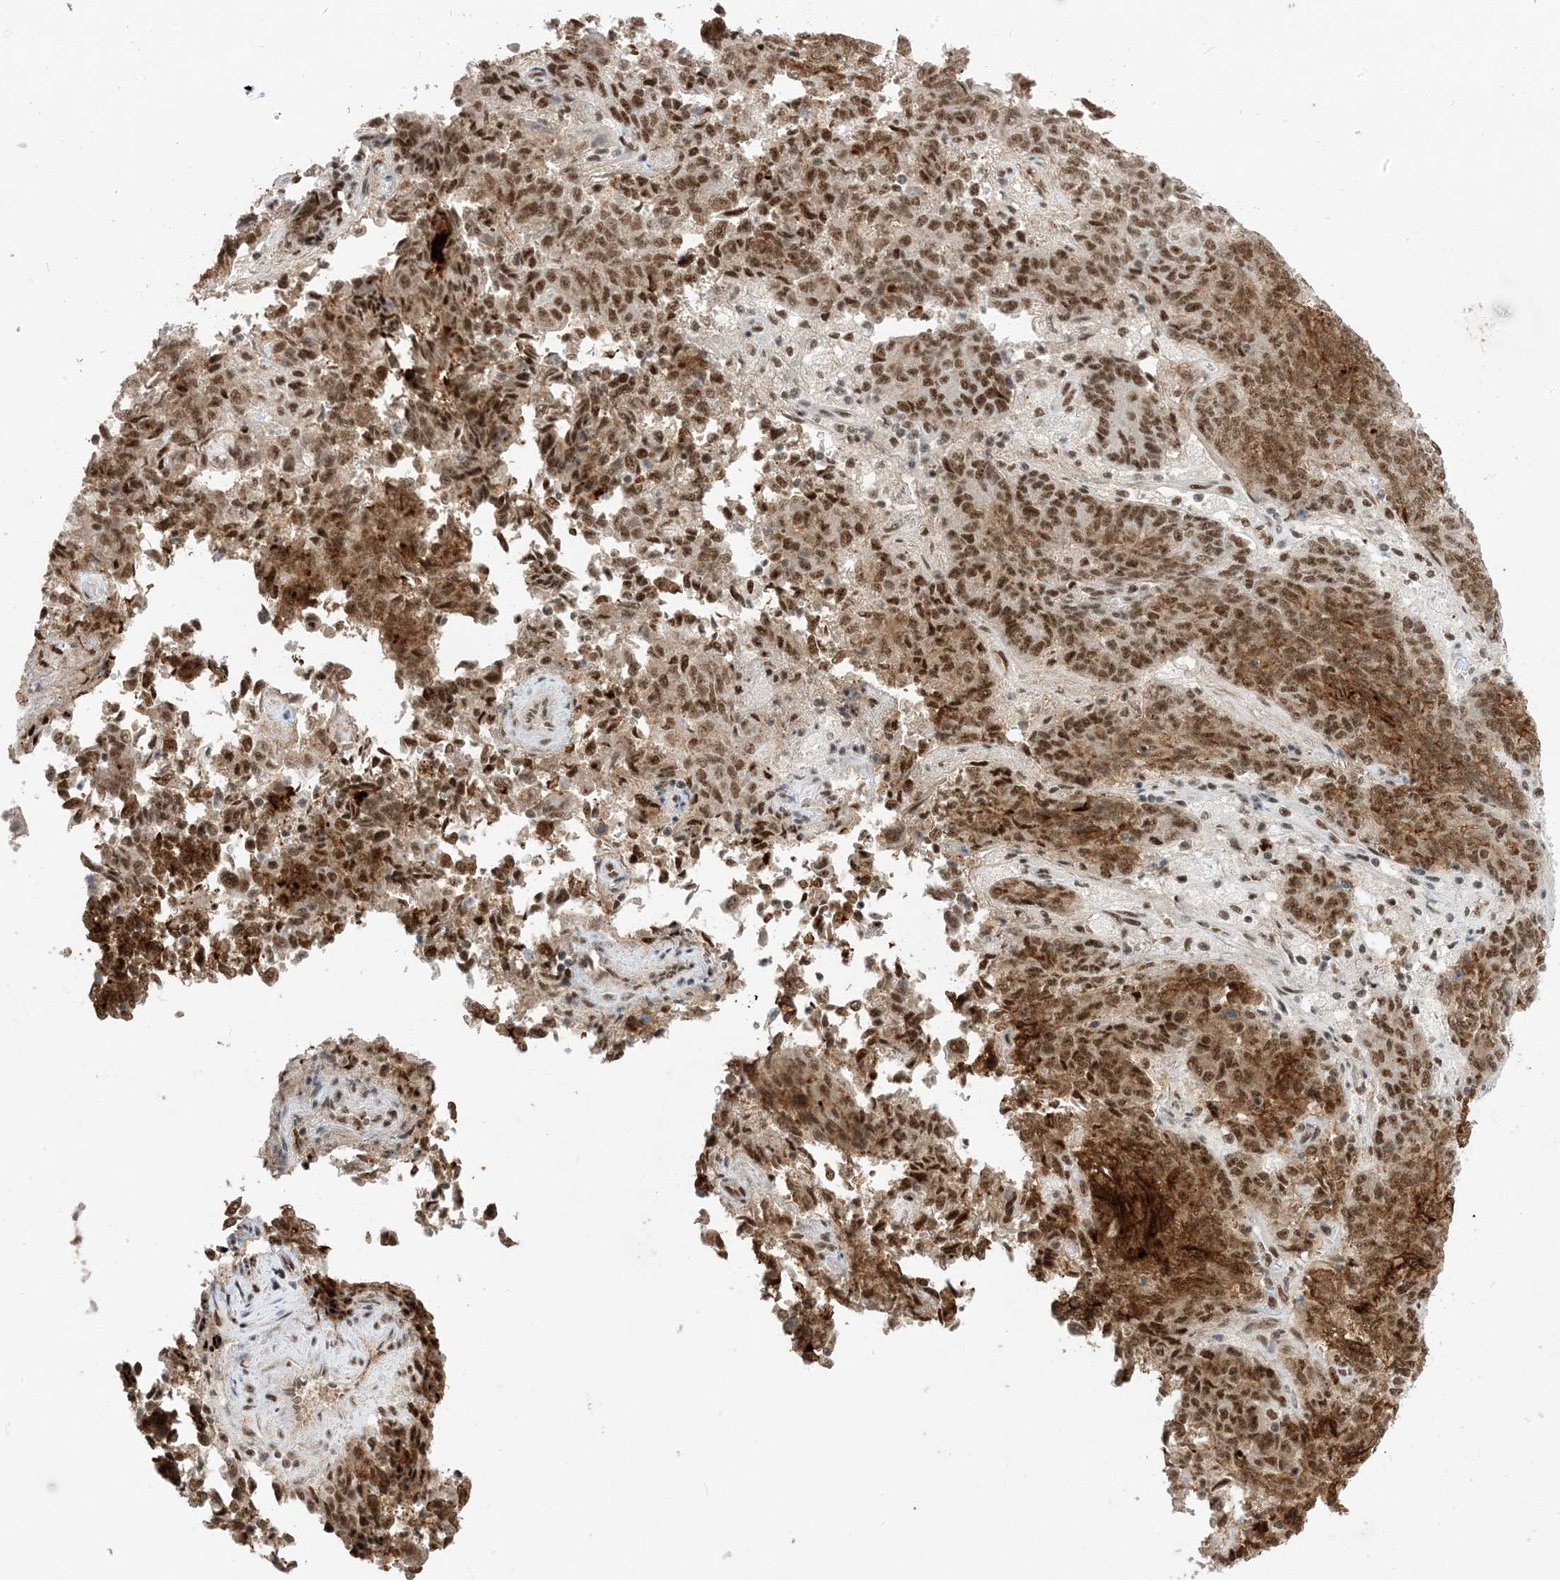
{"staining": {"intensity": "strong", "quantity": ">75%", "location": "cytoplasmic/membranous,nuclear"}, "tissue": "endometrial cancer", "cell_type": "Tumor cells", "image_type": "cancer", "snomed": [{"axis": "morphology", "description": "Adenocarcinoma, NOS"}, {"axis": "topography", "description": "Endometrium"}], "caption": "Protein analysis of adenocarcinoma (endometrial) tissue exhibits strong cytoplasmic/membranous and nuclear staining in approximately >75% of tumor cells.", "gene": "SF3A3", "patient": {"sex": "female", "age": 80}}